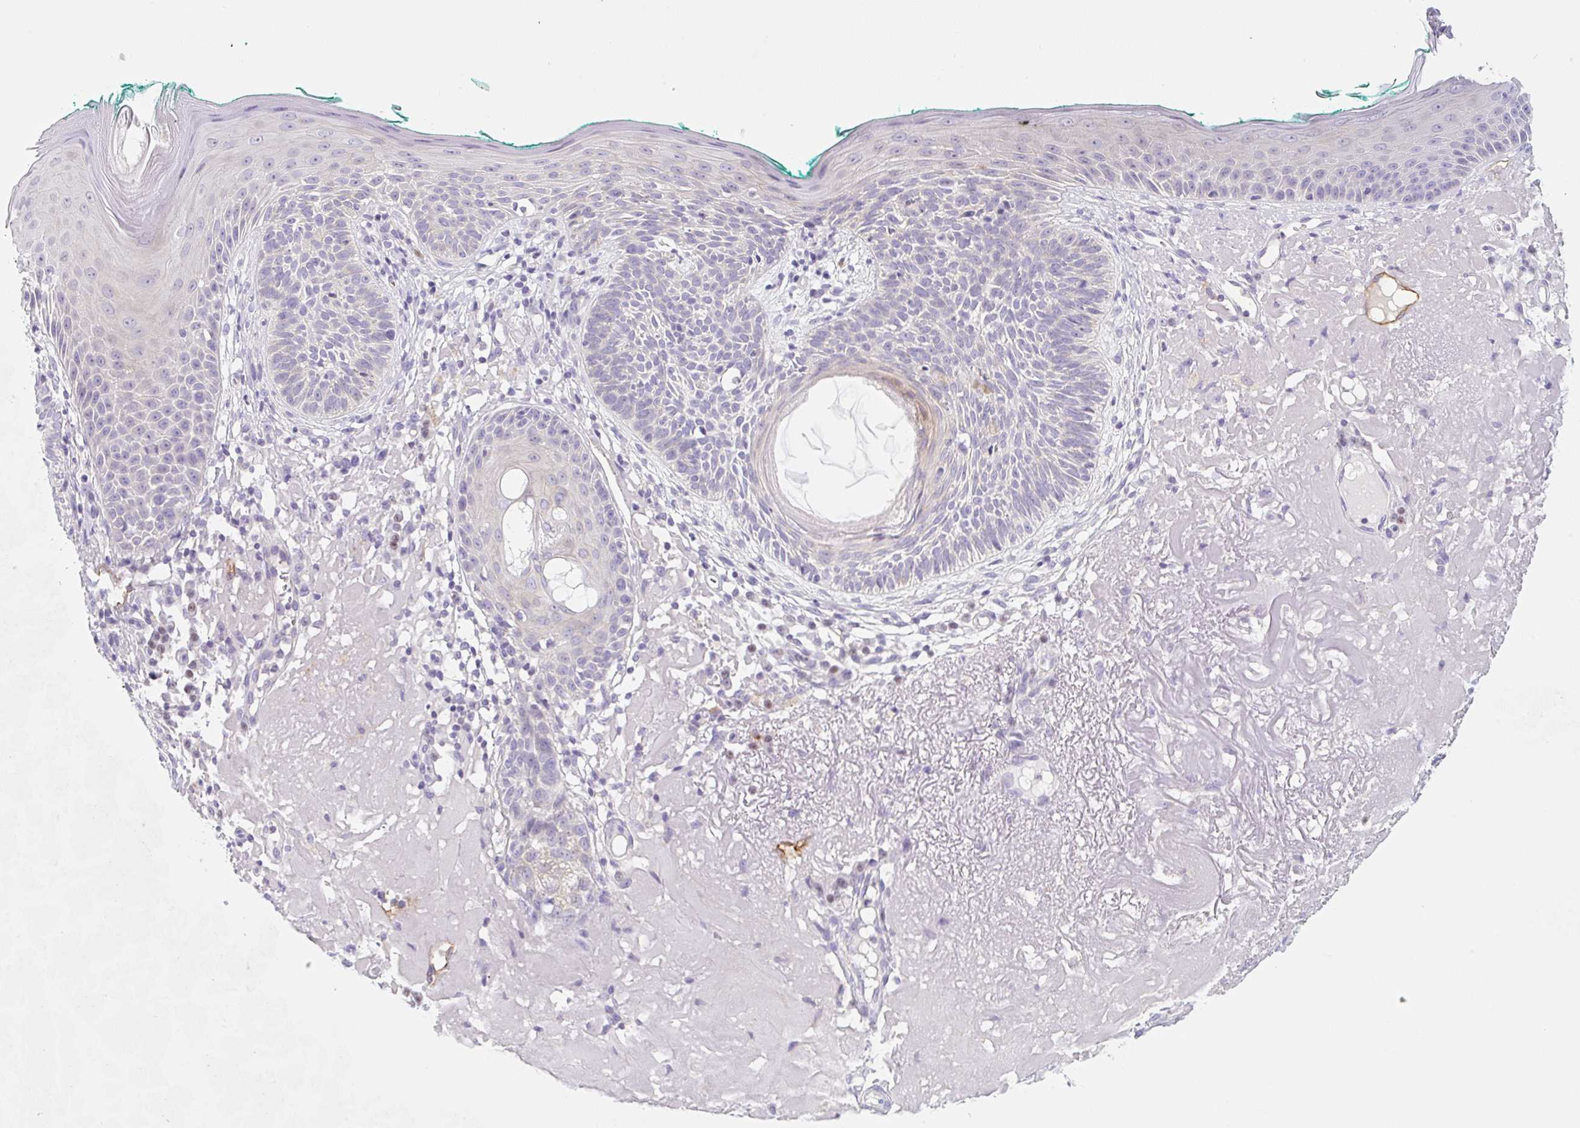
{"staining": {"intensity": "negative", "quantity": "none", "location": "none"}, "tissue": "skin cancer", "cell_type": "Tumor cells", "image_type": "cancer", "snomed": [{"axis": "morphology", "description": "Basal cell carcinoma"}, {"axis": "topography", "description": "Skin"}], "caption": "This image is of skin cancer stained with IHC to label a protein in brown with the nuclei are counter-stained blue. There is no positivity in tumor cells. (DAB IHC with hematoxylin counter stain).", "gene": "LYVE1", "patient": {"sex": "male", "age": 68}}